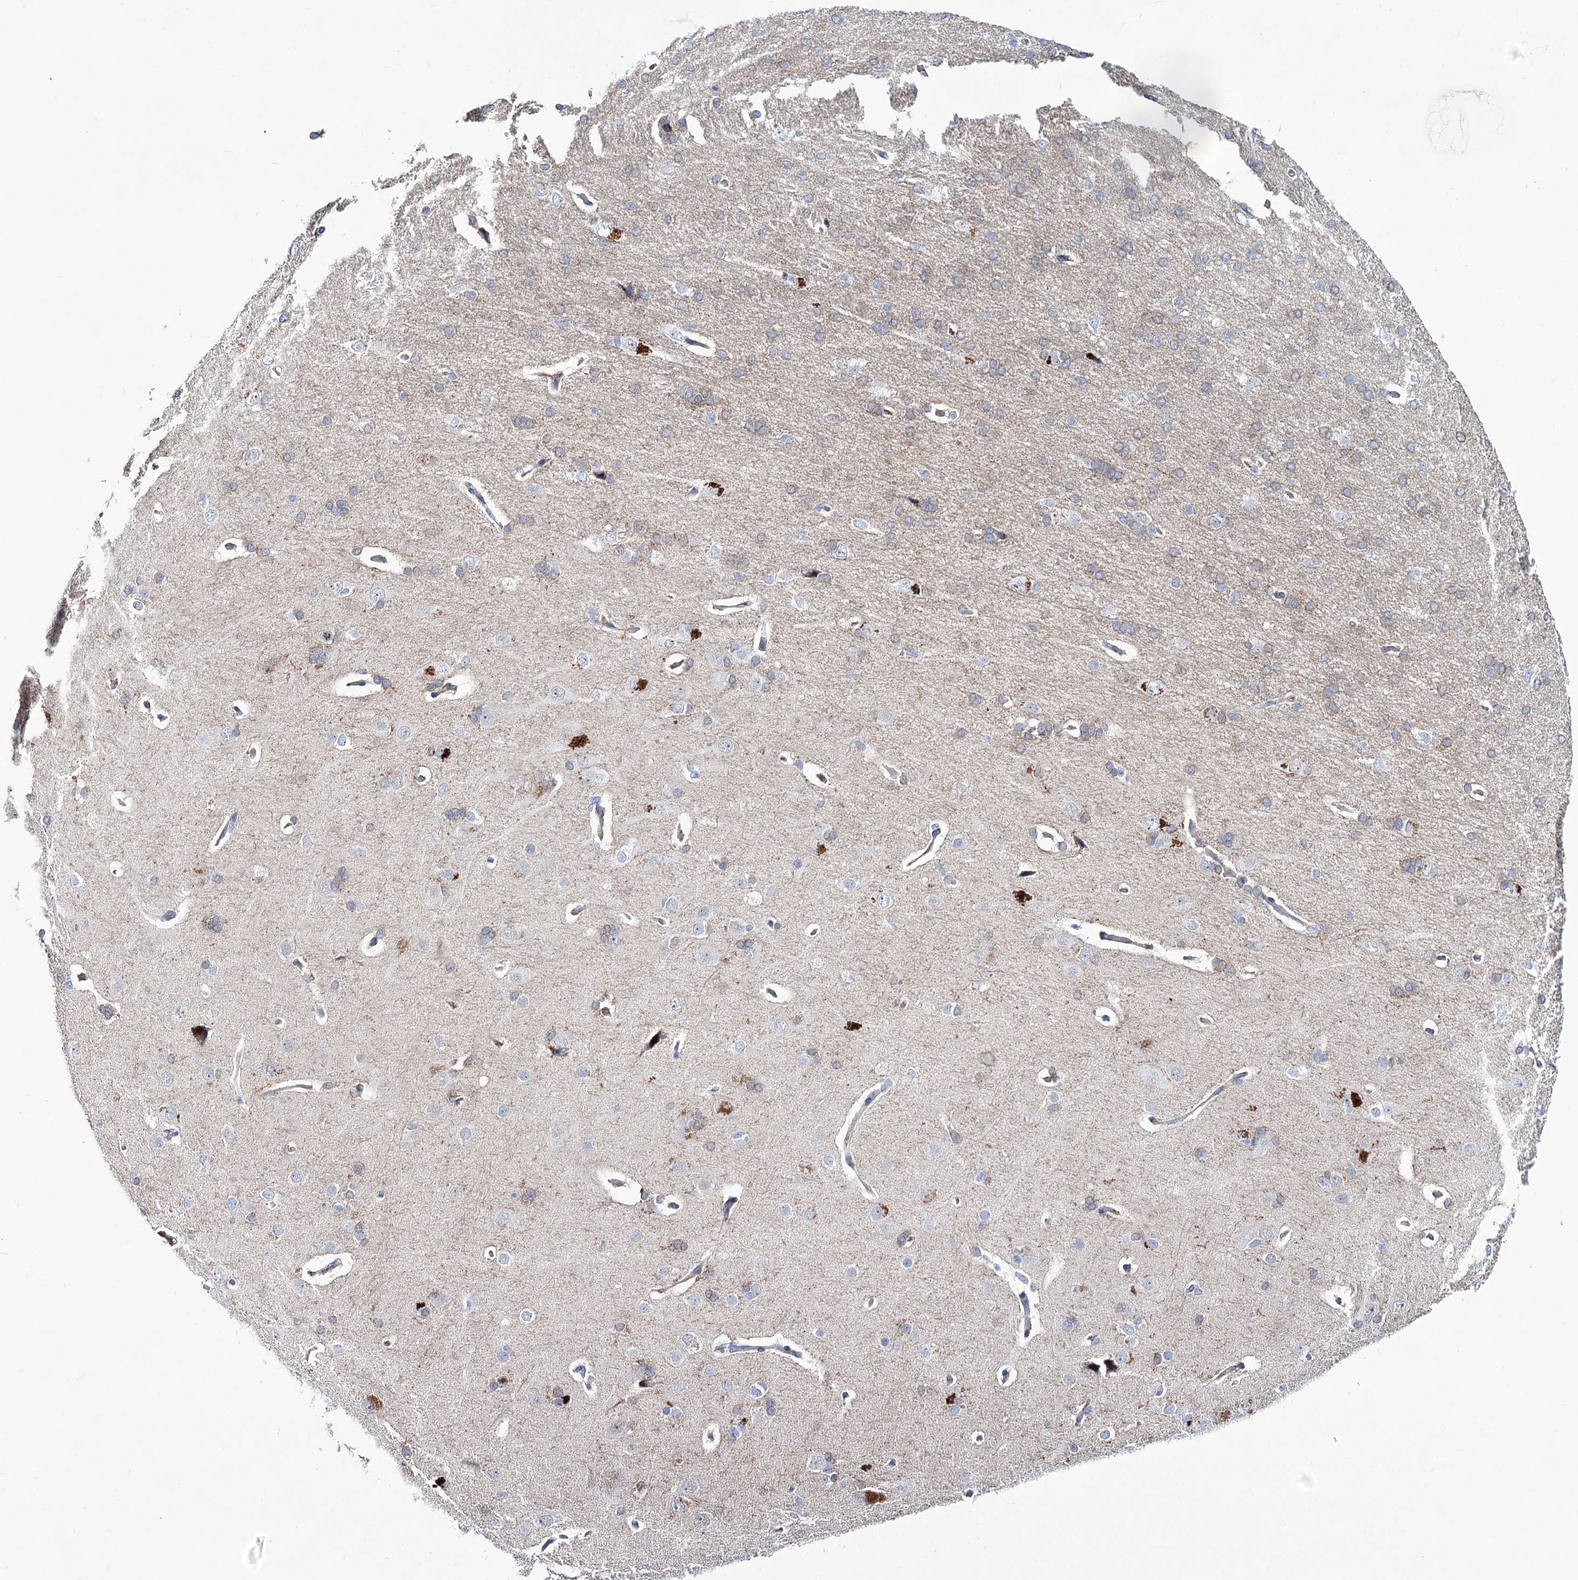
{"staining": {"intensity": "negative", "quantity": "none", "location": "none"}, "tissue": "cerebral cortex", "cell_type": "Endothelial cells", "image_type": "normal", "snomed": [{"axis": "morphology", "description": "Normal tissue, NOS"}, {"axis": "topography", "description": "Cerebral cortex"}], "caption": "The immunohistochemistry (IHC) photomicrograph has no significant staining in endothelial cells of cerebral cortex.", "gene": "CEP164", "patient": {"sex": "male", "age": 62}}